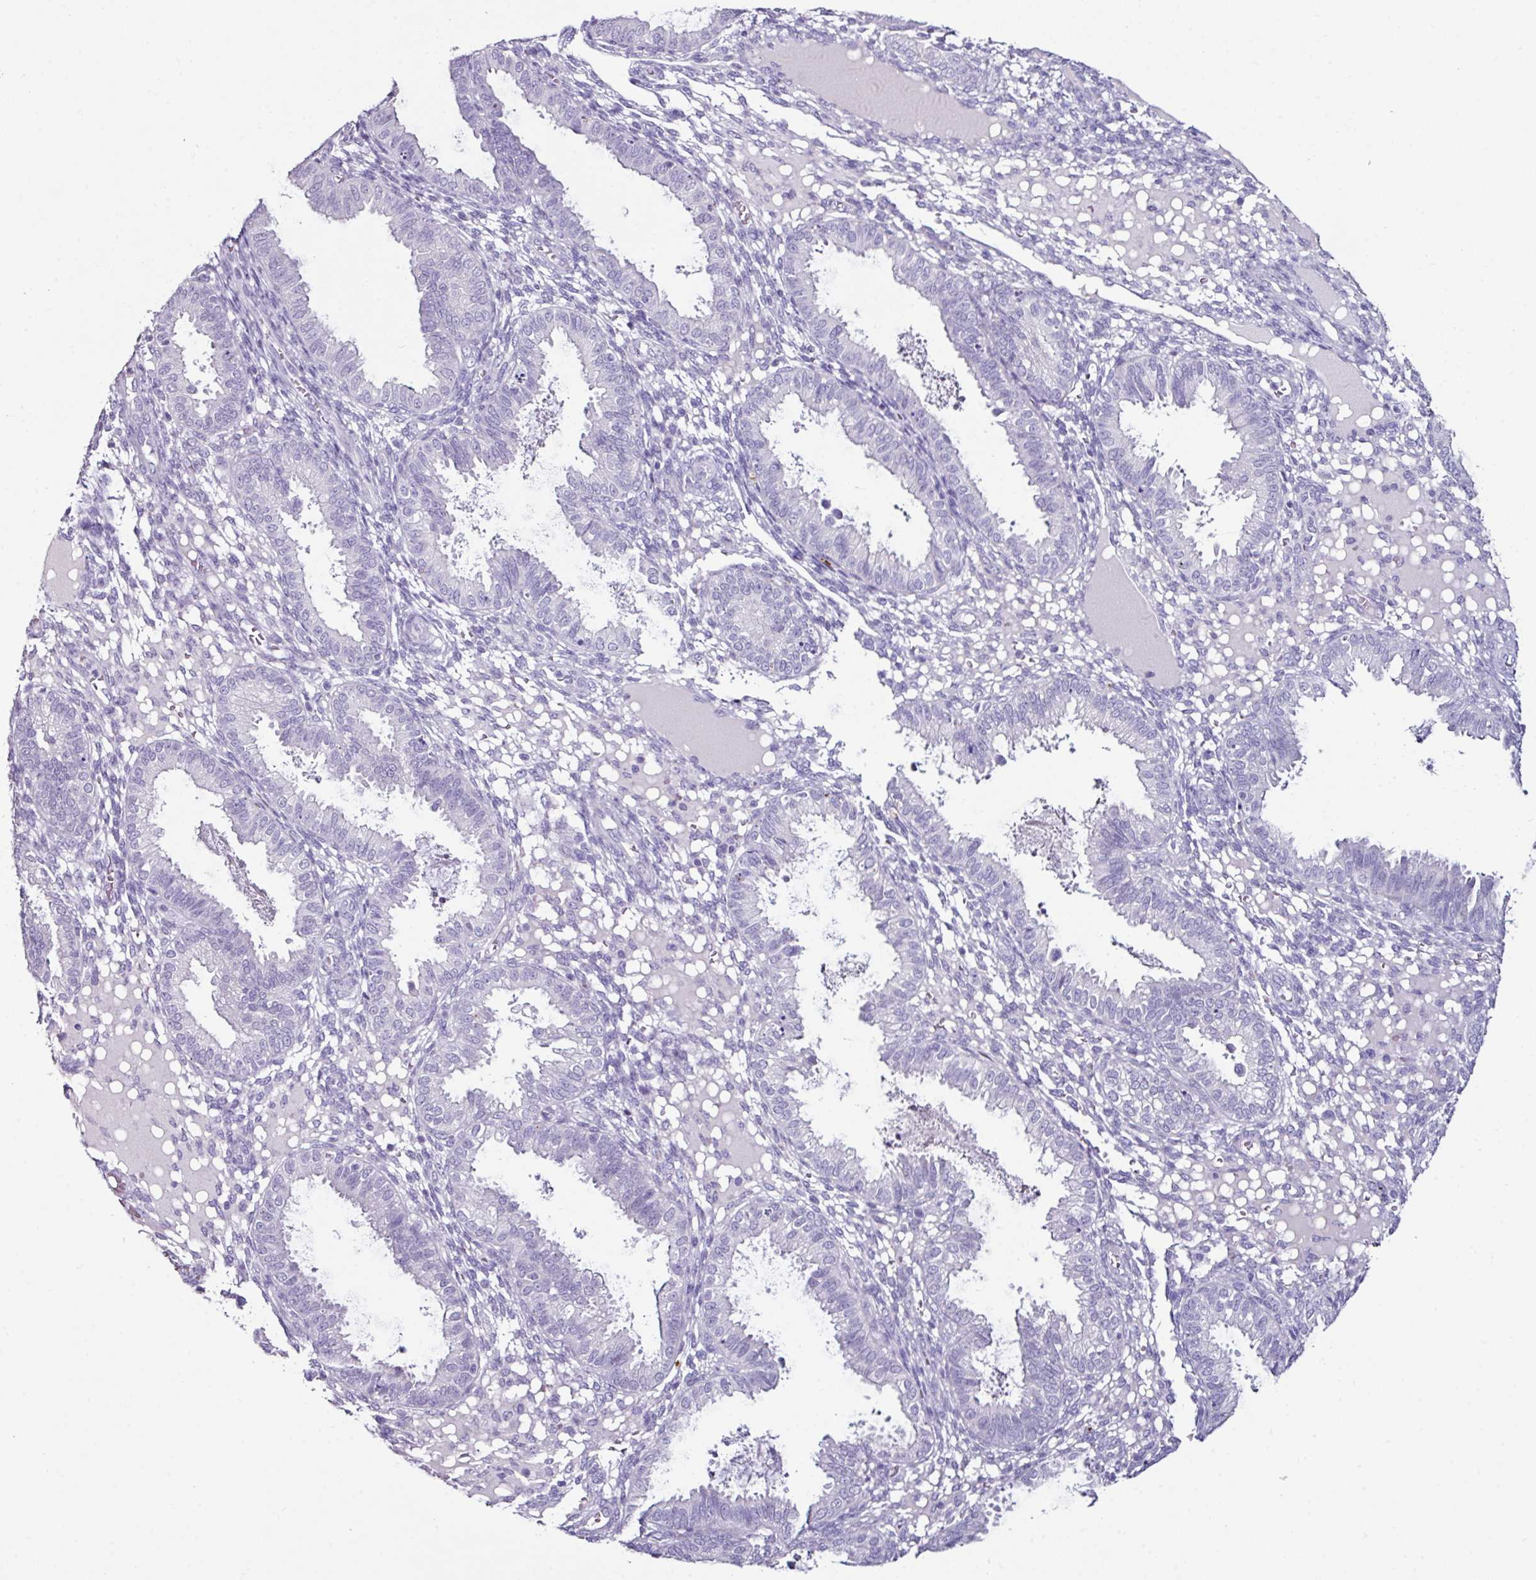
{"staining": {"intensity": "negative", "quantity": "none", "location": "none"}, "tissue": "endometrium", "cell_type": "Cells in endometrial stroma", "image_type": "normal", "snomed": [{"axis": "morphology", "description": "Normal tissue, NOS"}, {"axis": "topography", "description": "Endometrium"}], "caption": "IHC of normal human endometrium shows no staining in cells in endometrial stroma. The staining is performed using DAB brown chromogen with nuclei counter-stained in using hematoxylin.", "gene": "GLP2R", "patient": {"sex": "female", "age": 33}}